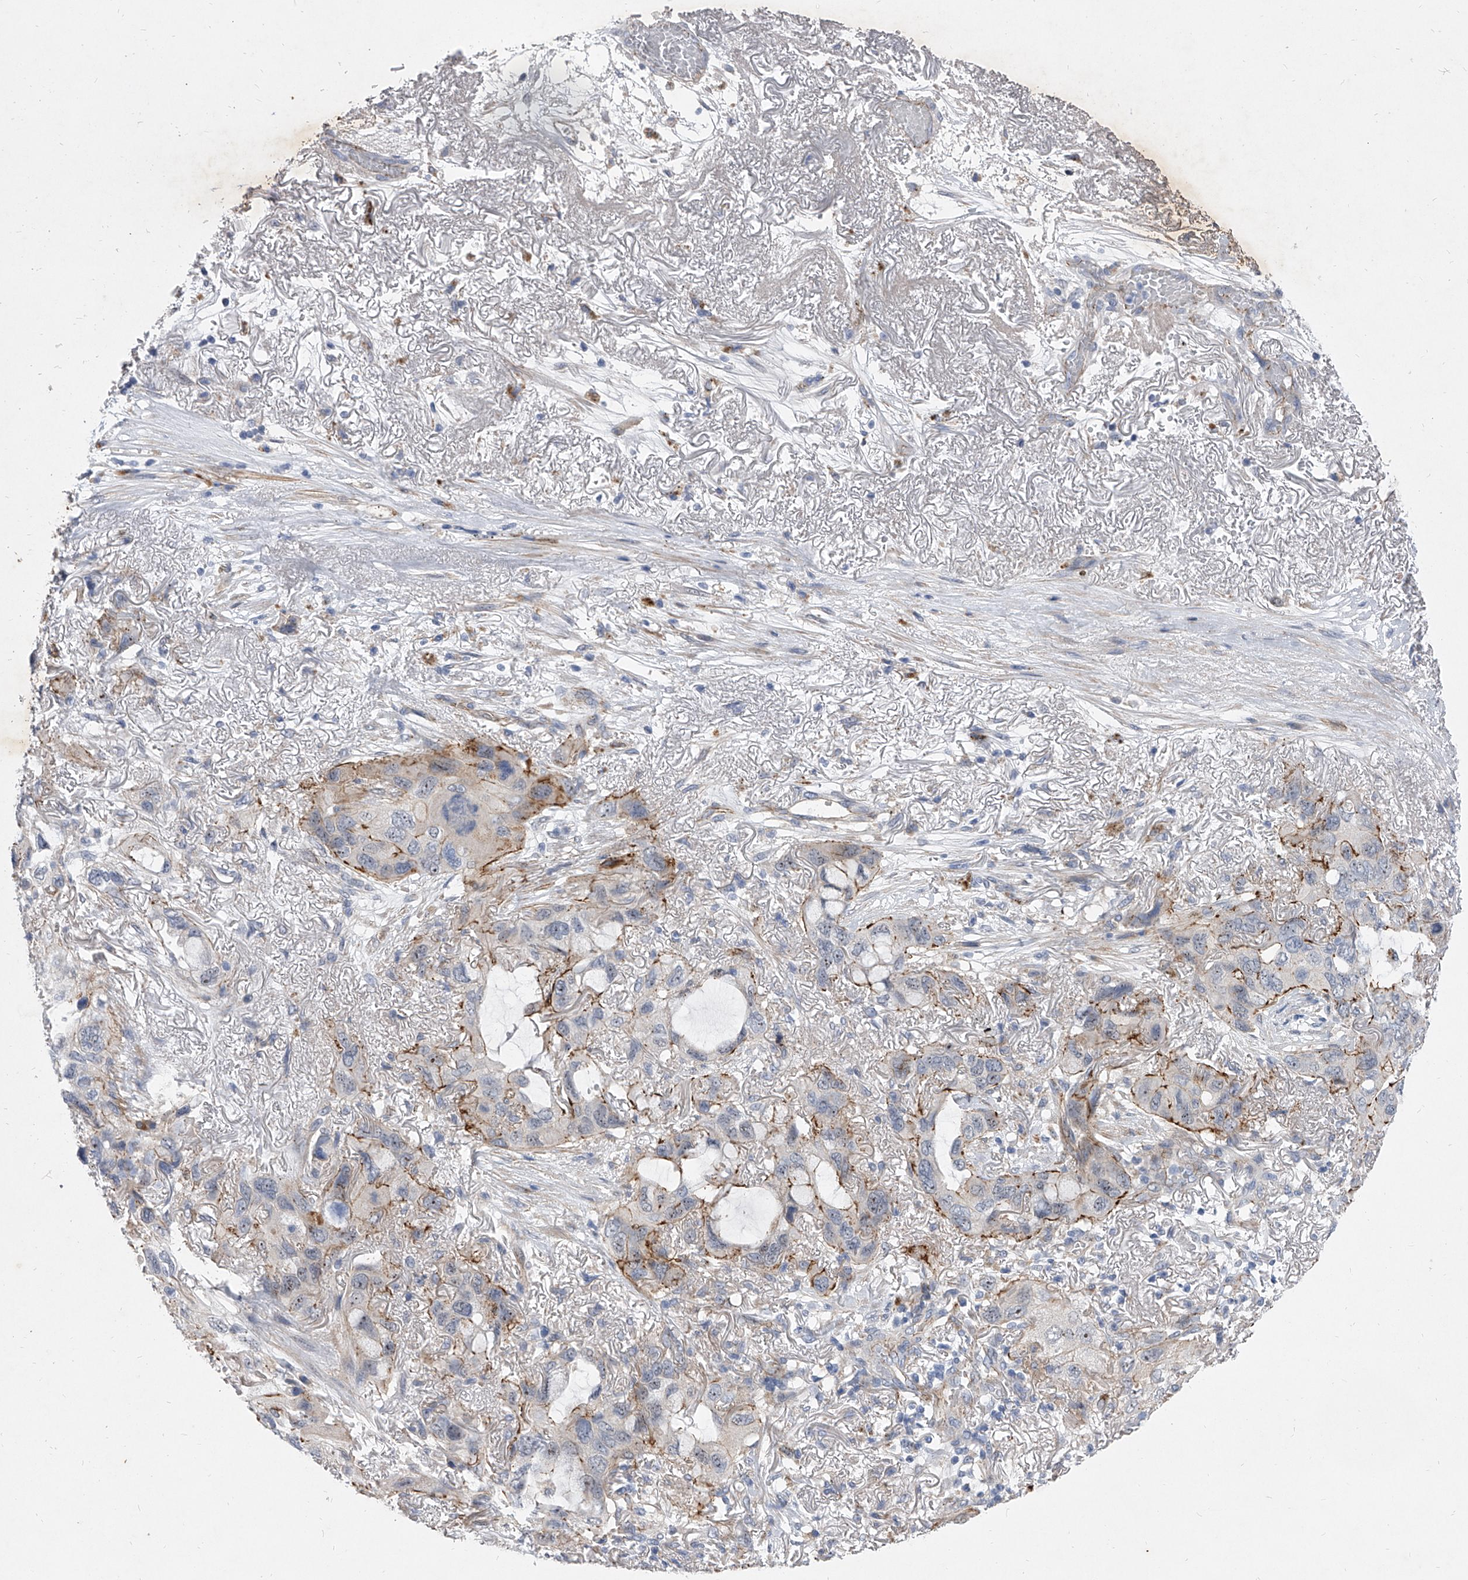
{"staining": {"intensity": "strong", "quantity": "<25%", "location": "cytoplasmic/membranous"}, "tissue": "lung cancer", "cell_type": "Tumor cells", "image_type": "cancer", "snomed": [{"axis": "morphology", "description": "Squamous cell carcinoma, NOS"}, {"axis": "topography", "description": "Lung"}], "caption": "A high-resolution photomicrograph shows immunohistochemistry staining of lung cancer, which exhibits strong cytoplasmic/membranous positivity in about <25% of tumor cells. The staining was performed using DAB to visualize the protein expression in brown, while the nuclei were stained in blue with hematoxylin (Magnification: 20x).", "gene": "MINDY4", "patient": {"sex": "female", "age": 73}}